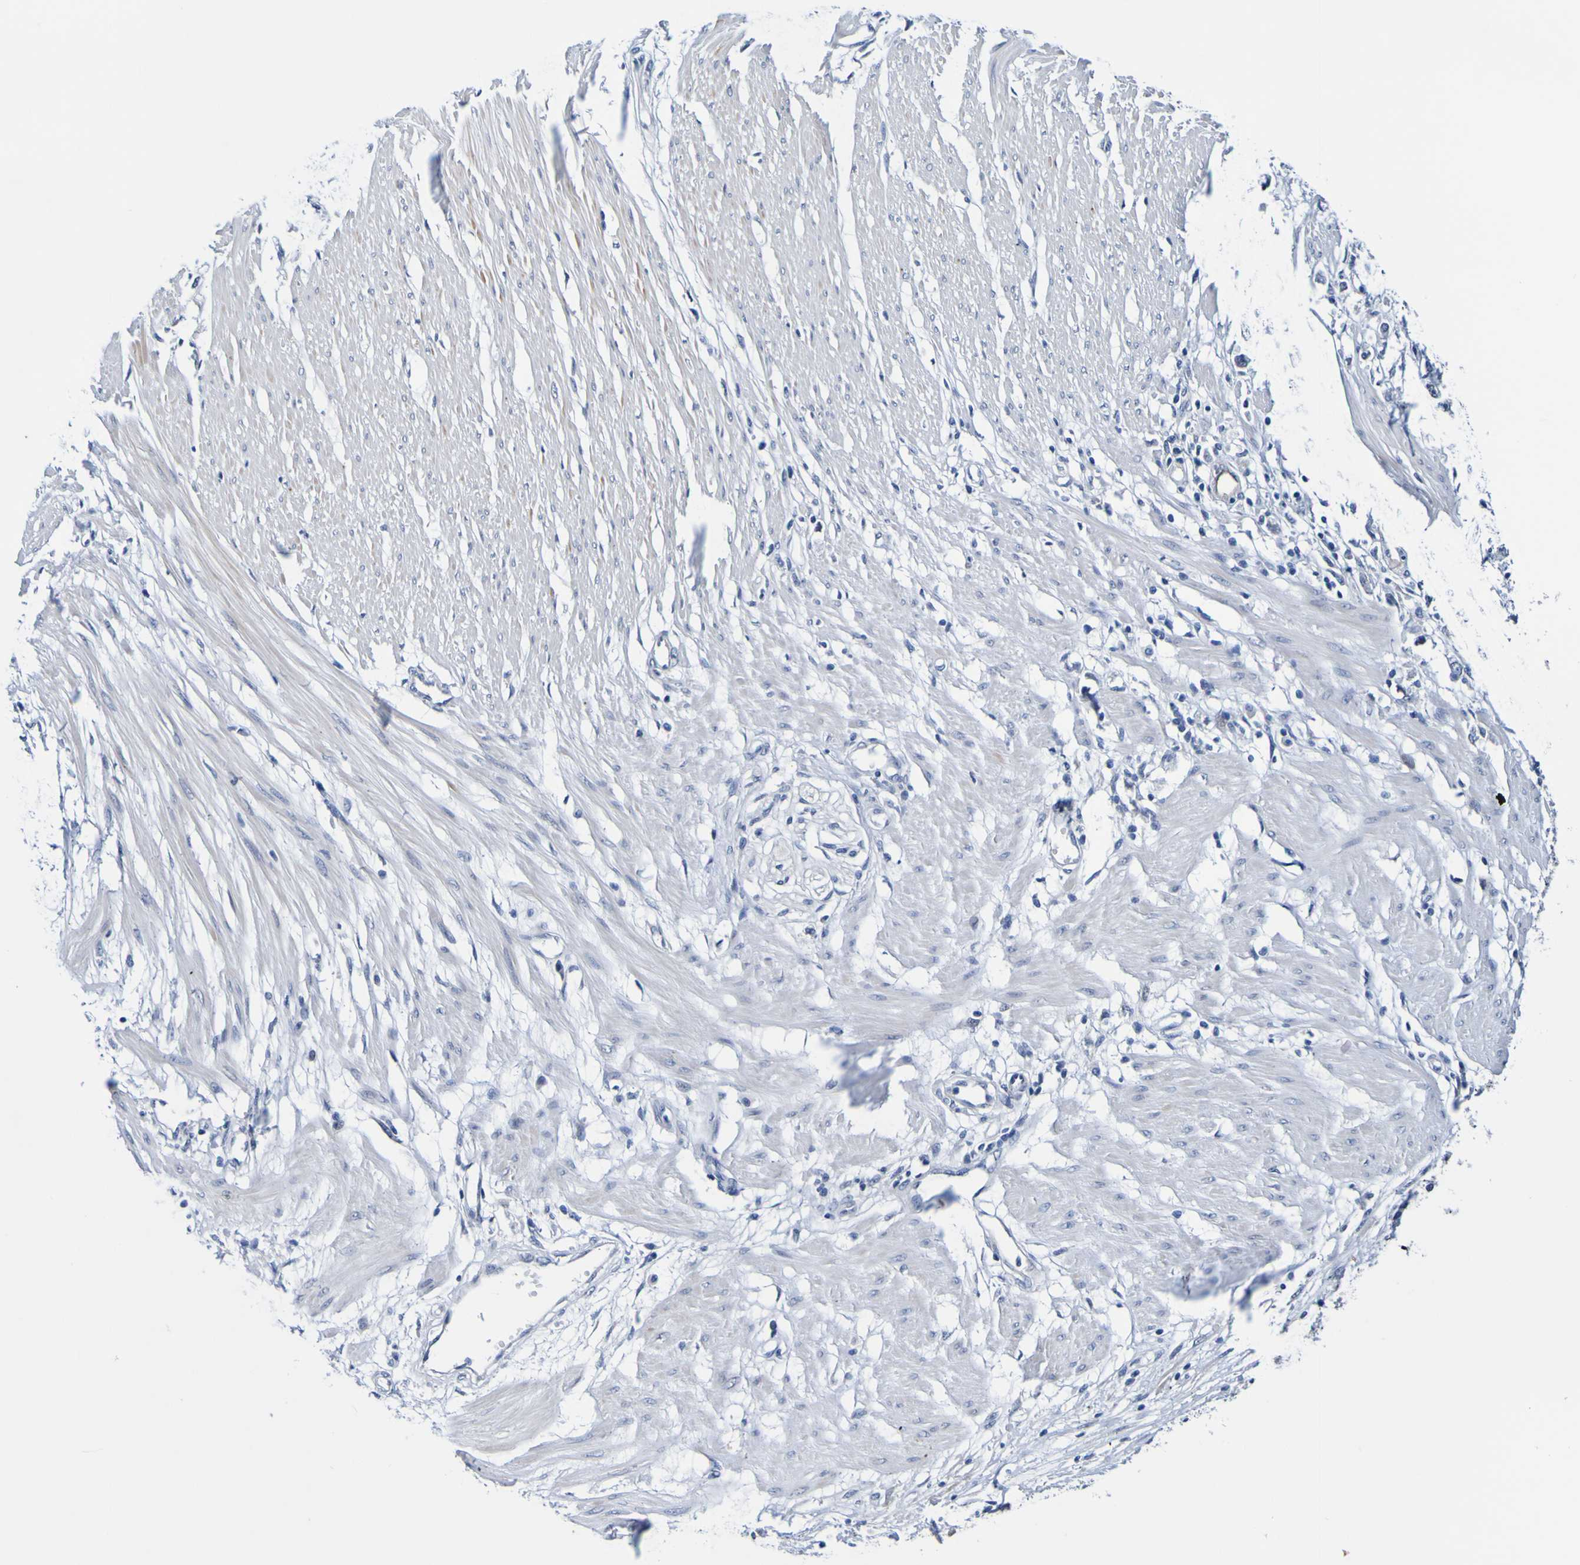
{"staining": {"intensity": "negative", "quantity": "none", "location": "none"}, "tissue": "stomach cancer", "cell_type": "Tumor cells", "image_type": "cancer", "snomed": [{"axis": "morphology", "description": "Adenocarcinoma, NOS"}, {"axis": "topography", "description": "Stomach"}], "caption": "The photomicrograph reveals no staining of tumor cells in stomach adenocarcinoma.", "gene": "VMA21", "patient": {"sex": "female", "age": 59}}